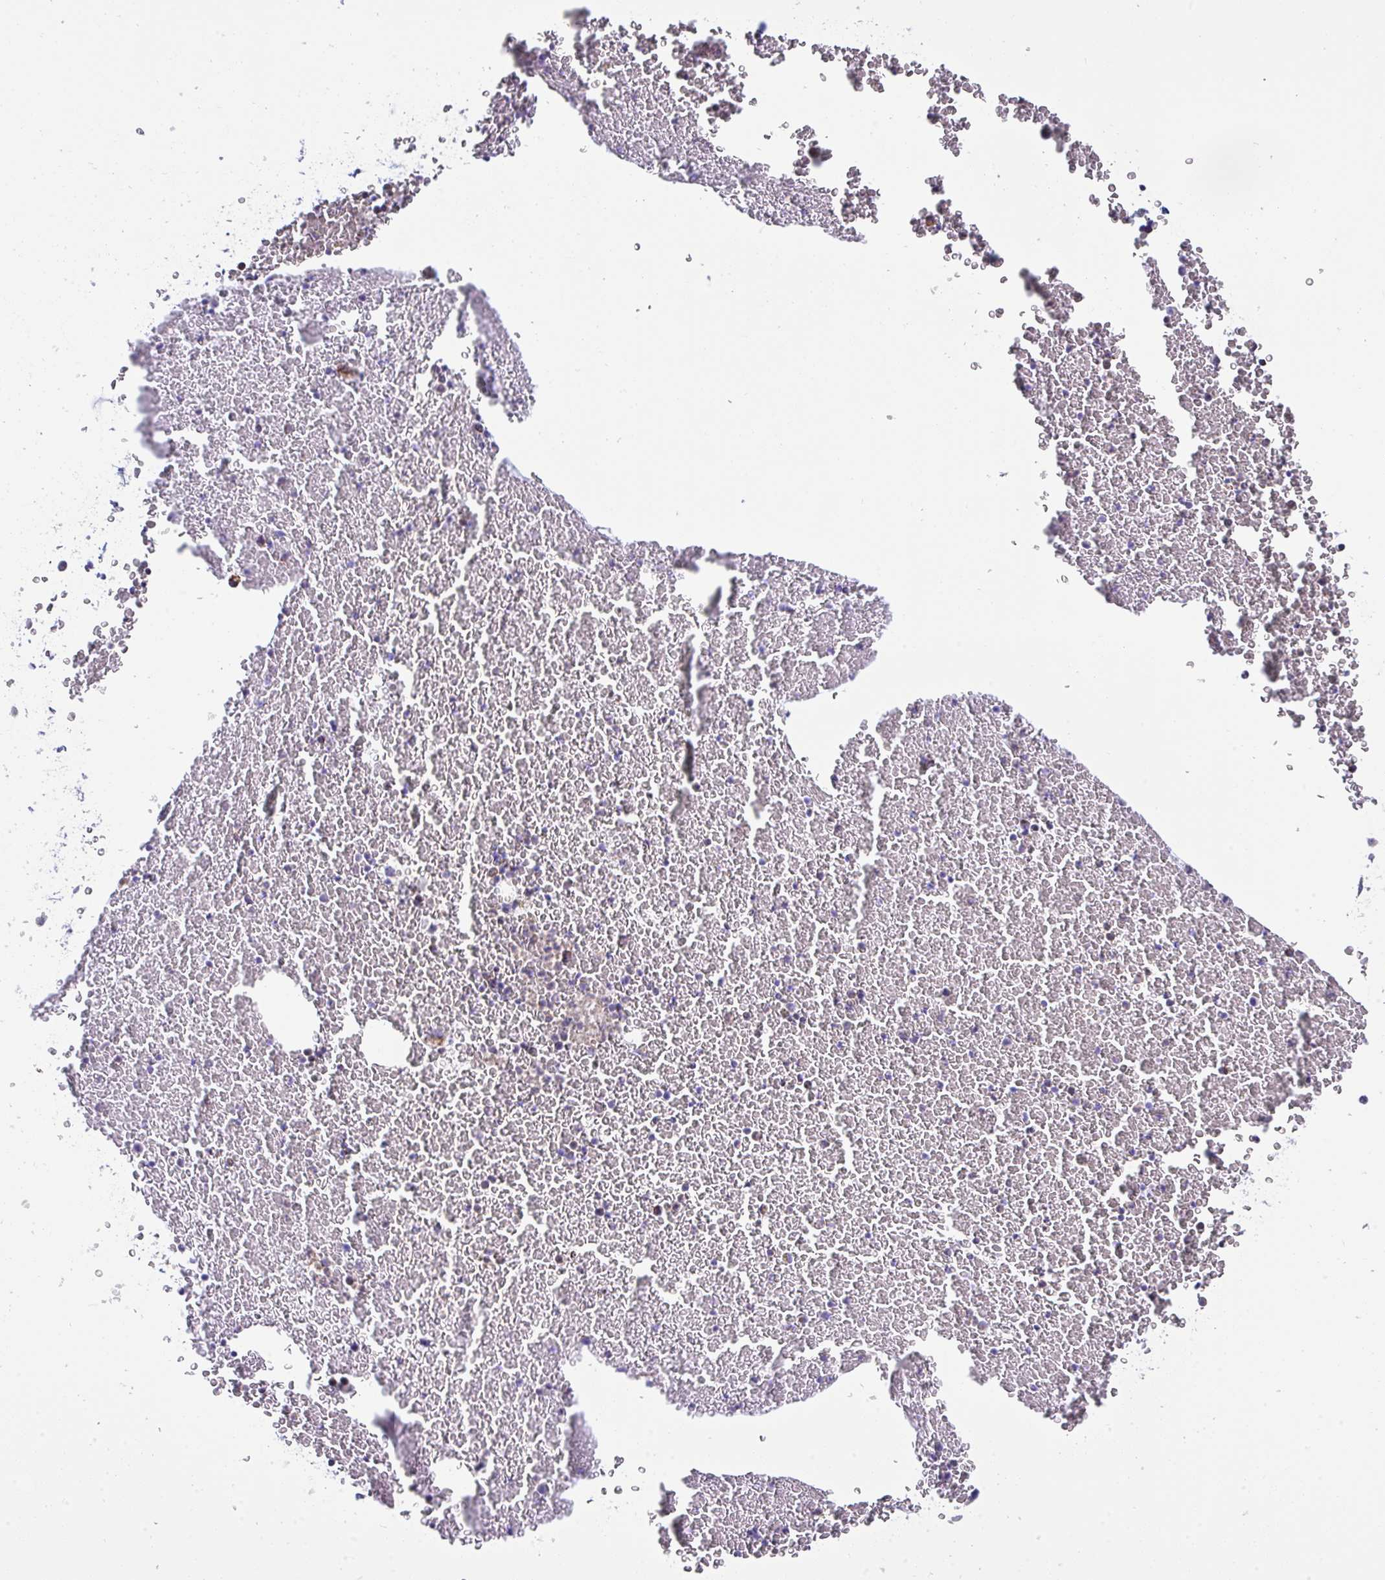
{"staining": {"intensity": "weak", "quantity": "<25%", "location": "cytoplasmic/membranous"}, "tissue": "bone marrow", "cell_type": "Hematopoietic cells", "image_type": "normal", "snomed": [{"axis": "morphology", "description": "Normal tissue, NOS"}, {"axis": "topography", "description": "Bone marrow"}], "caption": "Human bone marrow stained for a protein using immunohistochemistry demonstrates no expression in hematopoietic cells.", "gene": "PLA2G12B", "patient": {"sex": "female", "age": 23}}